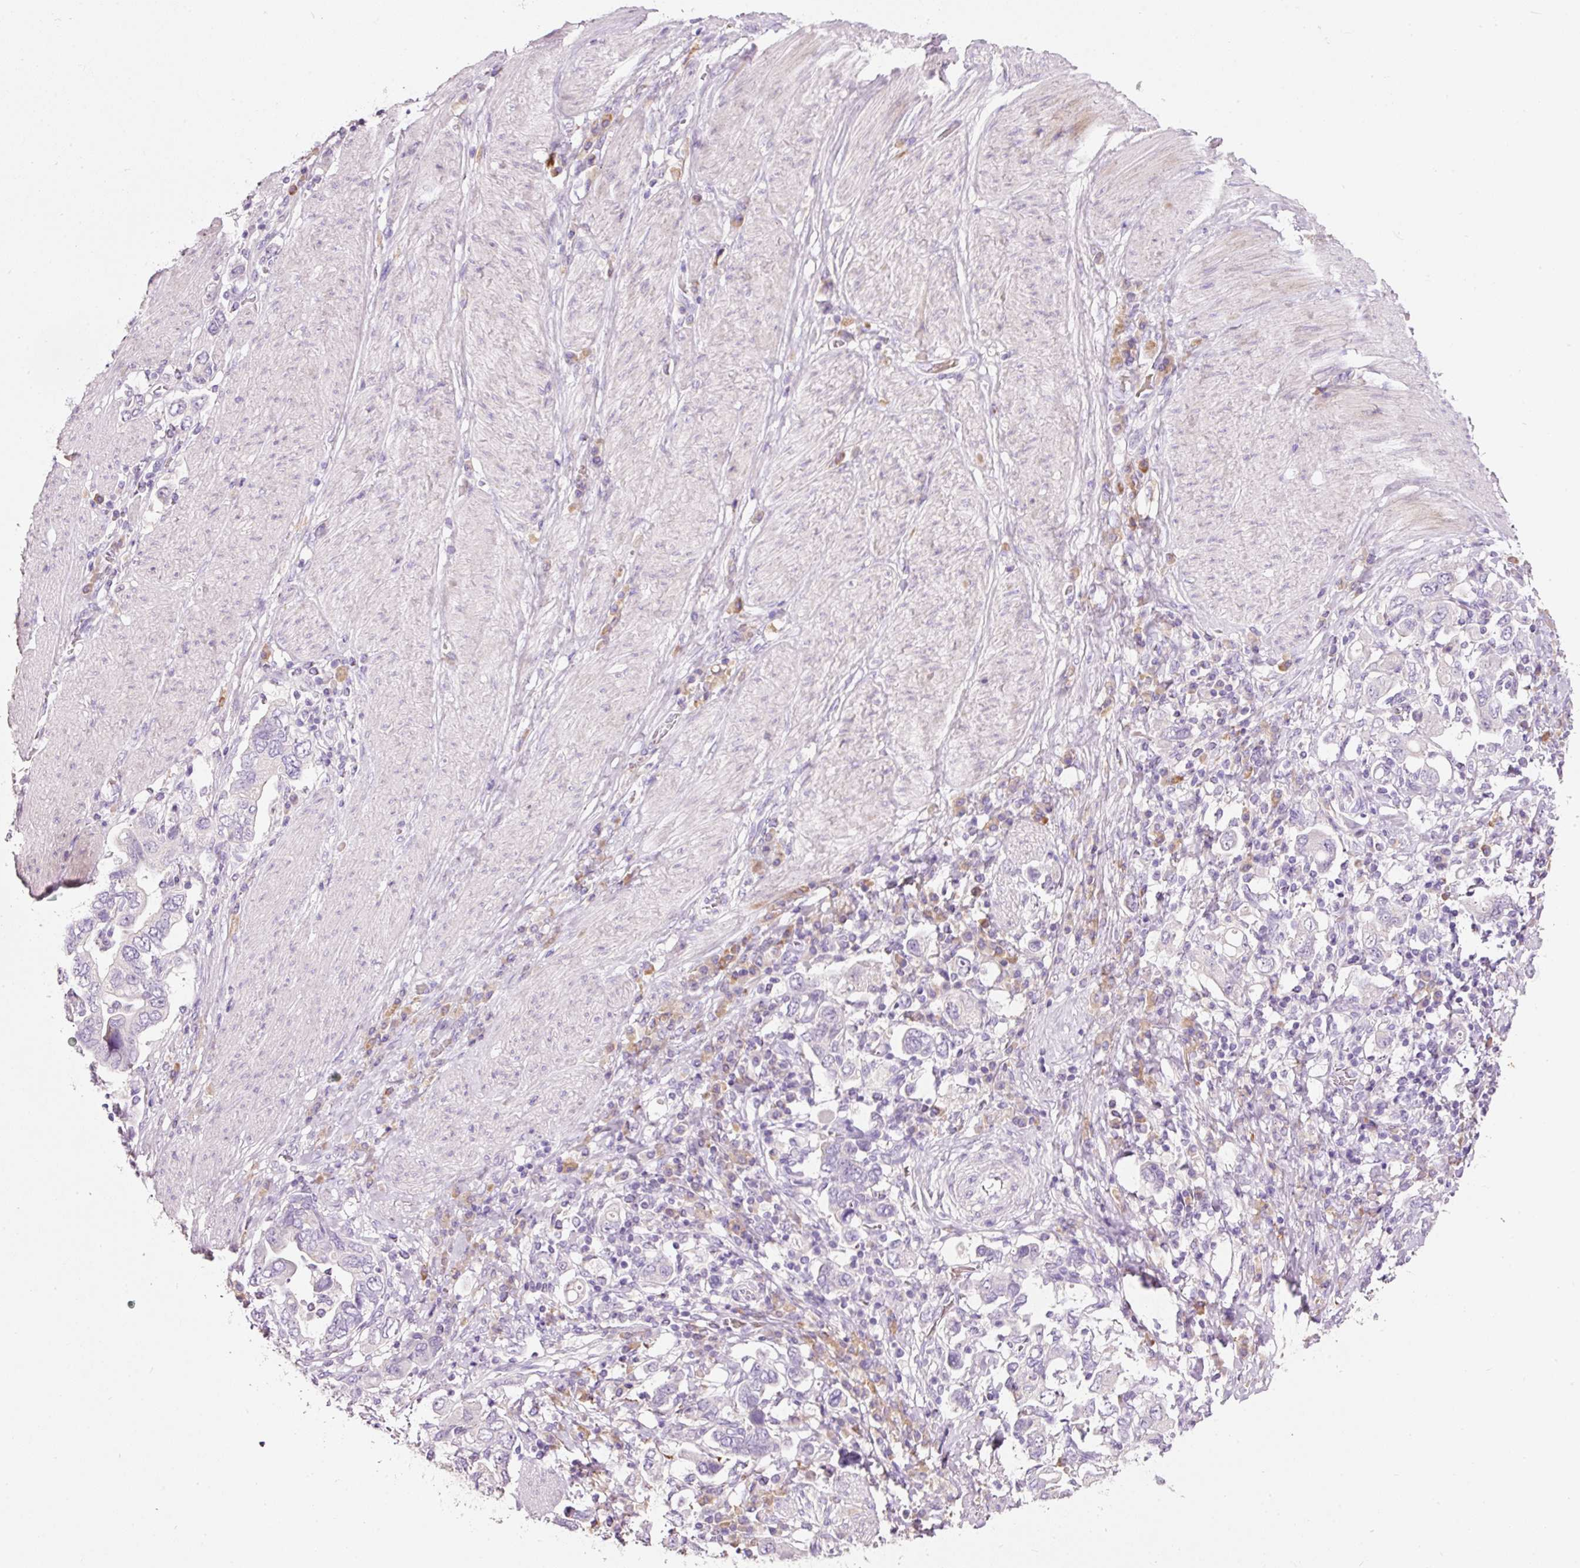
{"staining": {"intensity": "negative", "quantity": "none", "location": "none"}, "tissue": "stomach cancer", "cell_type": "Tumor cells", "image_type": "cancer", "snomed": [{"axis": "morphology", "description": "Adenocarcinoma, NOS"}, {"axis": "topography", "description": "Stomach, upper"}, {"axis": "topography", "description": "Stomach"}], "caption": "There is no significant staining in tumor cells of stomach cancer.", "gene": "TENT5C", "patient": {"sex": "male", "age": 62}}